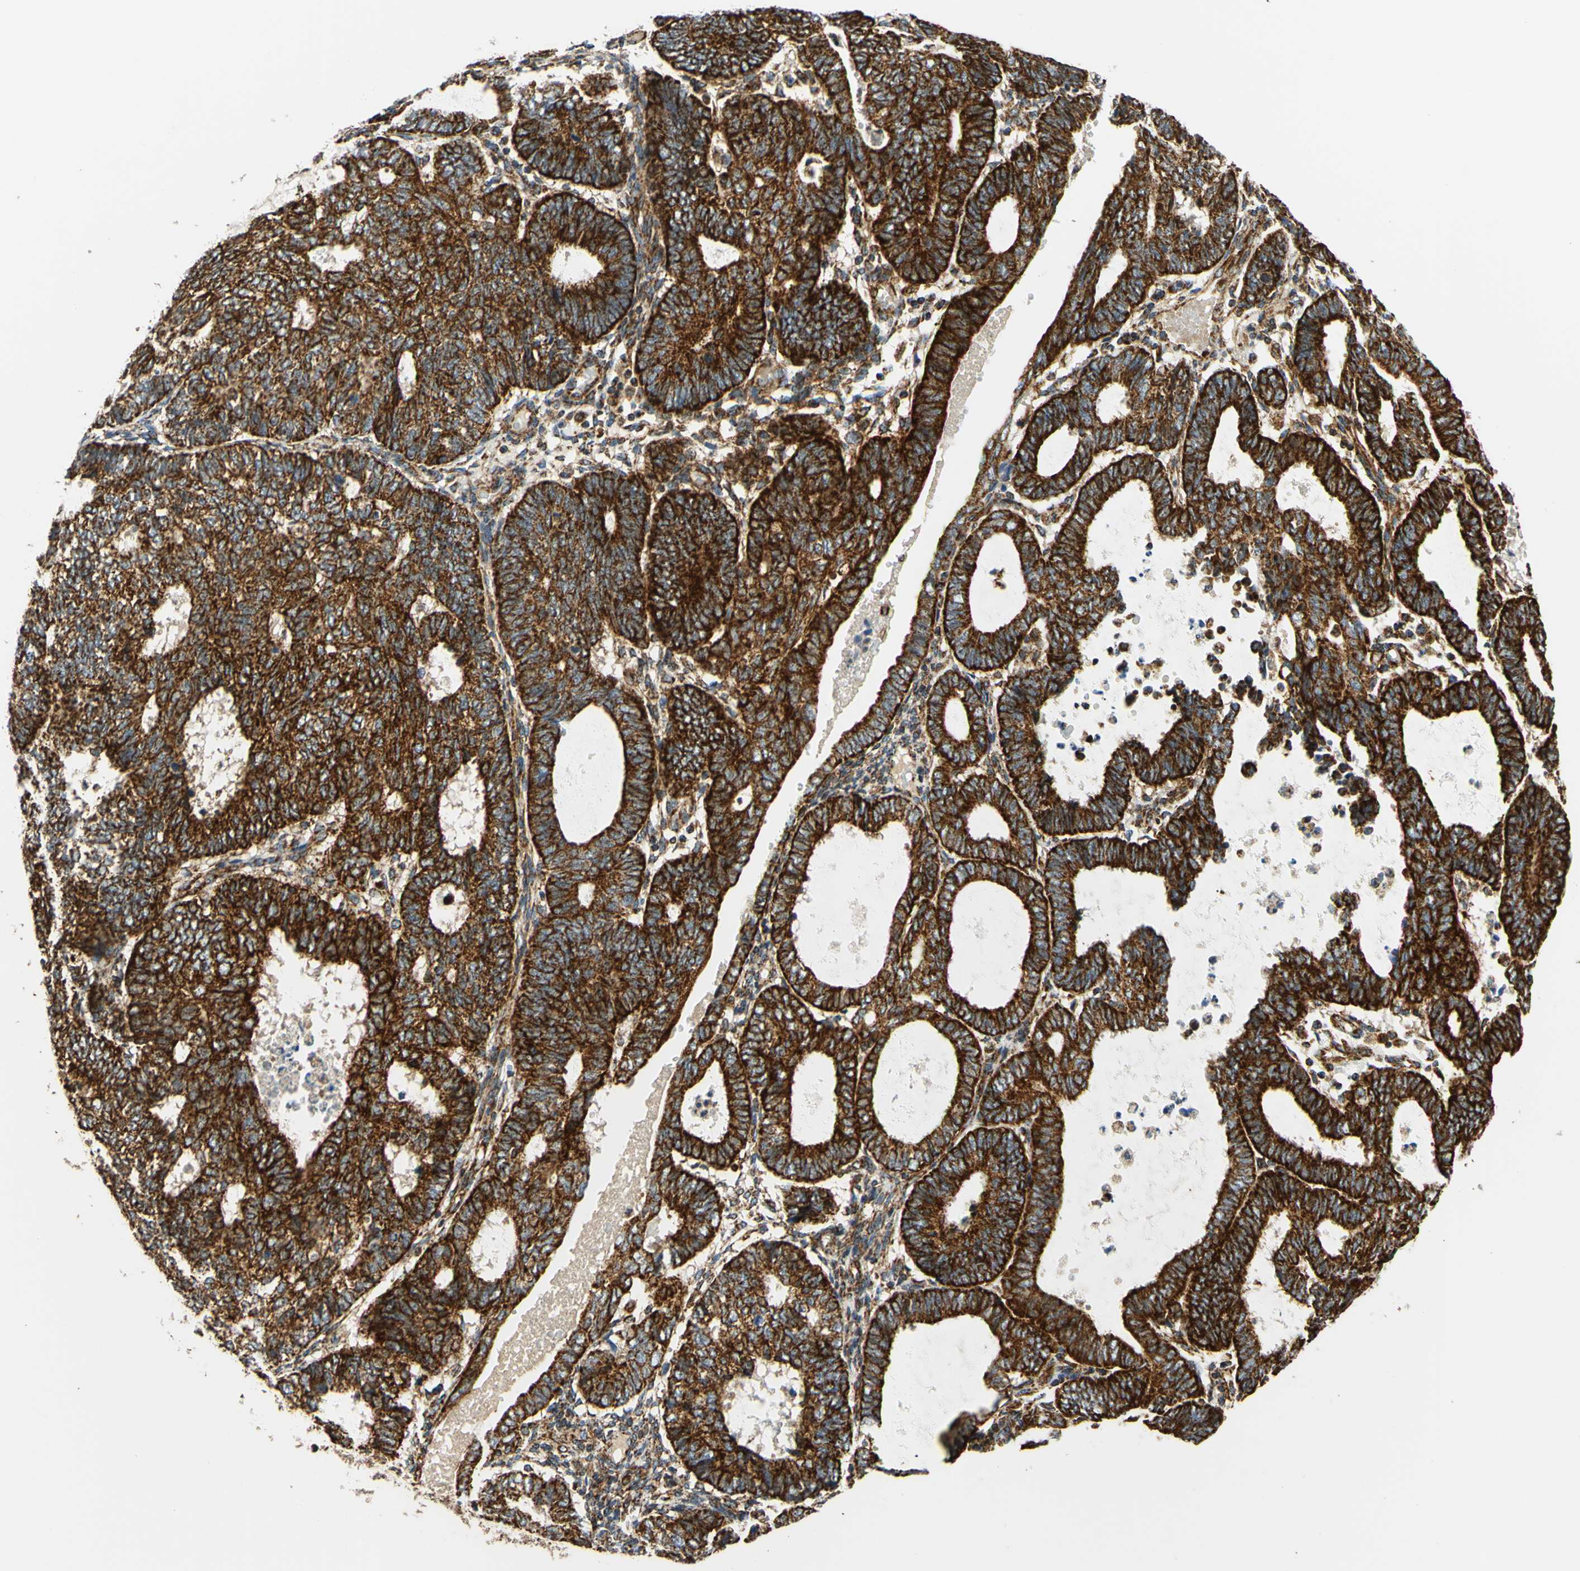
{"staining": {"intensity": "strong", "quantity": ">75%", "location": "cytoplasmic/membranous"}, "tissue": "endometrial cancer", "cell_type": "Tumor cells", "image_type": "cancer", "snomed": [{"axis": "morphology", "description": "Adenocarcinoma, NOS"}, {"axis": "topography", "description": "Uterus"}], "caption": "Strong cytoplasmic/membranous staining is identified in about >75% of tumor cells in endometrial cancer (adenocarcinoma).", "gene": "MAVS", "patient": {"sex": "female", "age": 60}}